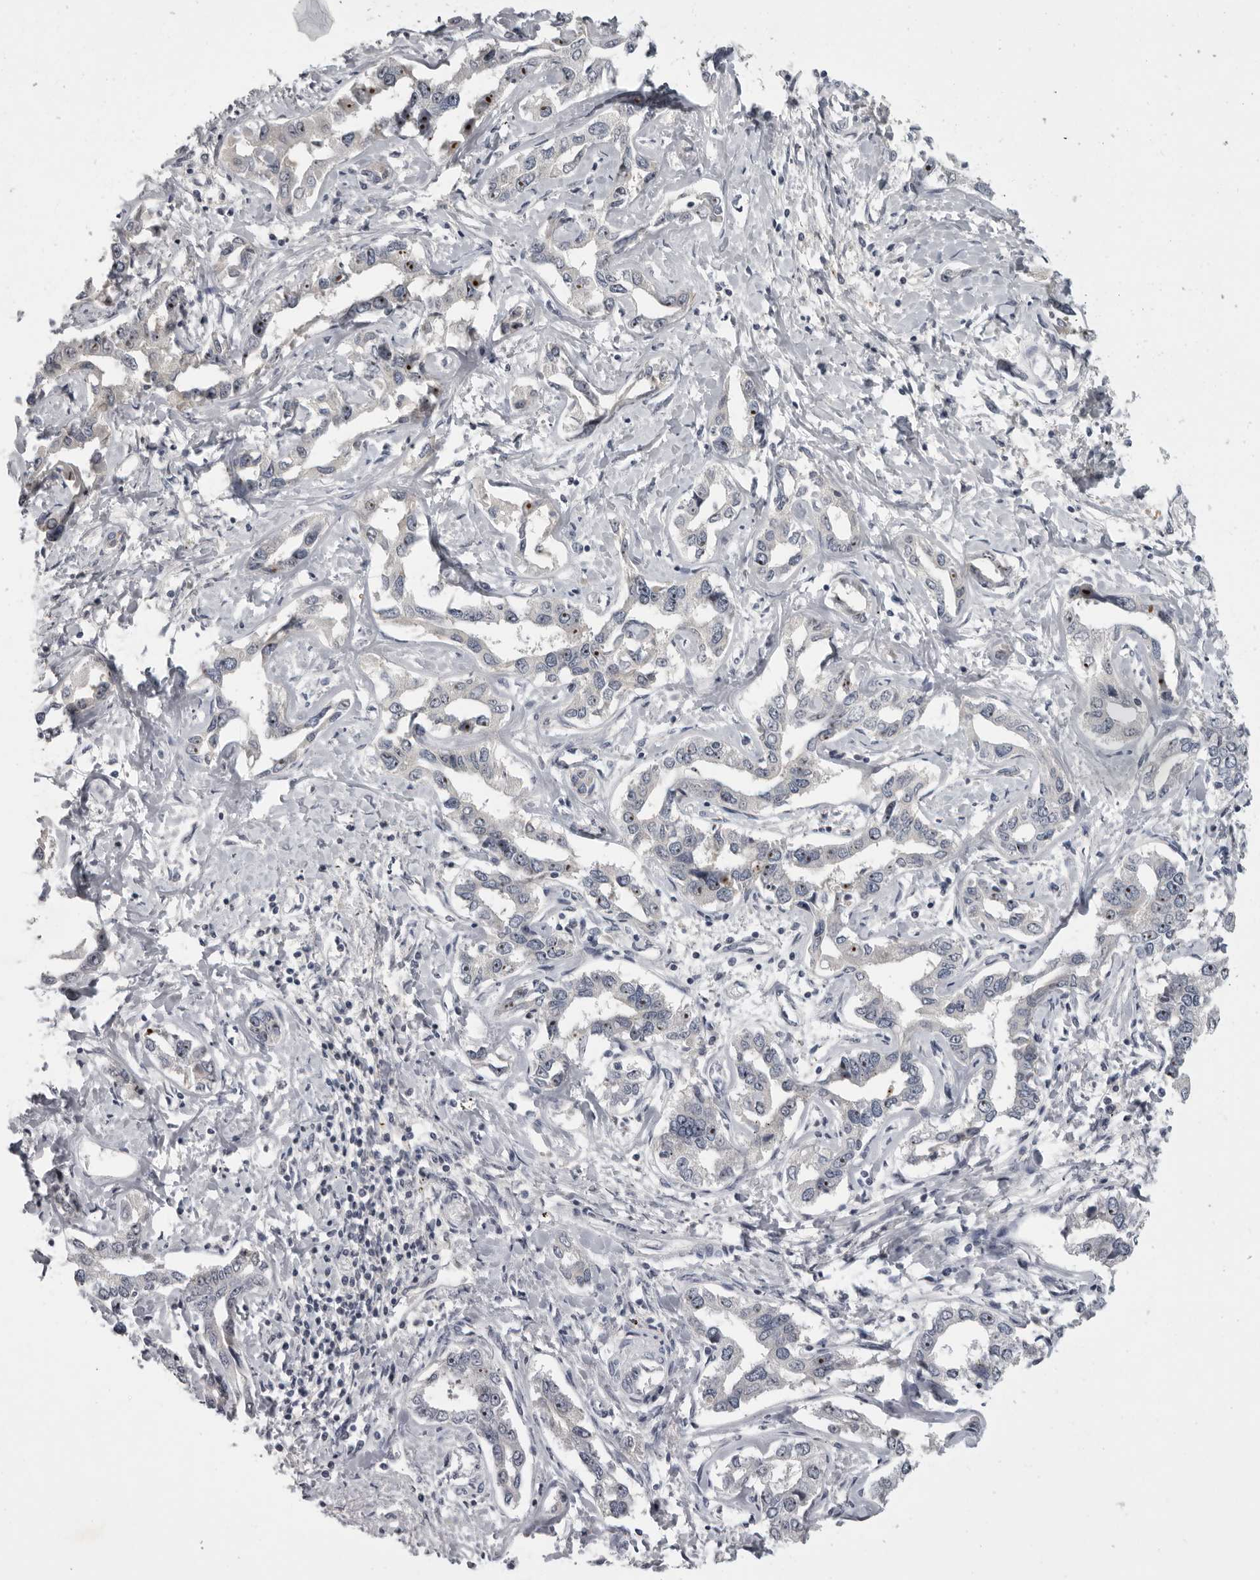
{"staining": {"intensity": "negative", "quantity": "none", "location": "none"}, "tissue": "liver cancer", "cell_type": "Tumor cells", "image_type": "cancer", "snomed": [{"axis": "morphology", "description": "Cholangiocarcinoma"}, {"axis": "topography", "description": "Liver"}], "caption": "Image shows no significant protein staining in tumor cells of liver cancer (cholangiocarcinoma).", "gene": "MRTO4", "patient": {"sex": "male", "age": 59}}